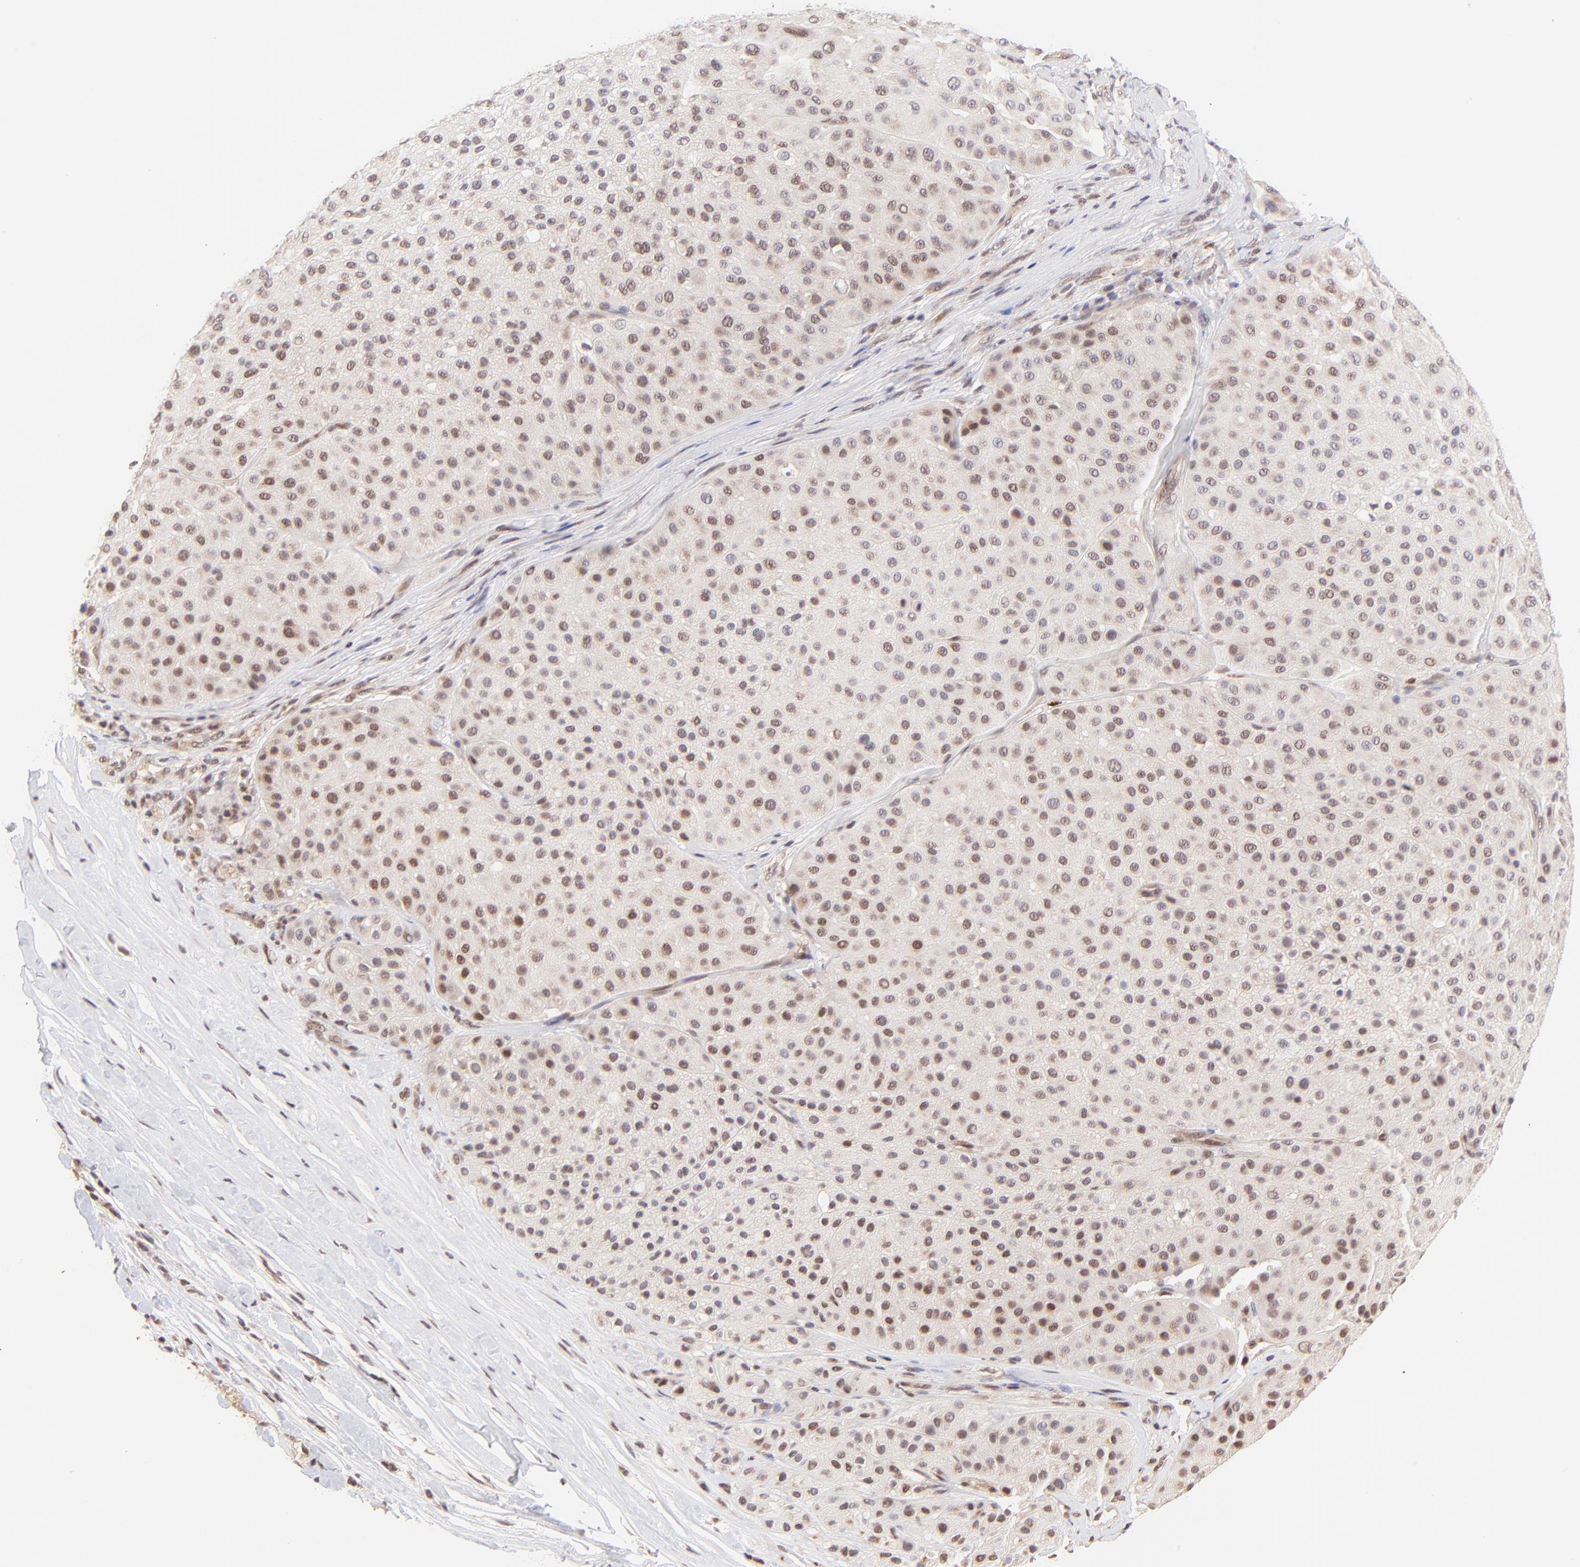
{"staining": {"intensity": "weak", "quantity": "25%-75%", "location": "nuclear"}, "tissue": "melanoma", "cell_type": "Tumor cells", "image_type": "cancer", "snomed": [{"axis": "morphology", "description": "Normal tissue, NOS"}, {"axis": "morphology", "description": "Malignant melanoma, Metastatic site"}, {"axis": "topography", "description": "Skin"}], "caption": "IHC histopathology image of neoplastic tissue: human melanoma stained using immunohistochemistry reveals low levels of weak protein expression localized specifically in the nuclear of tumor cells, appearing as a nuclear brown color.", "gene": "MED12", "patient": {"sex": "male", "age": 41}}